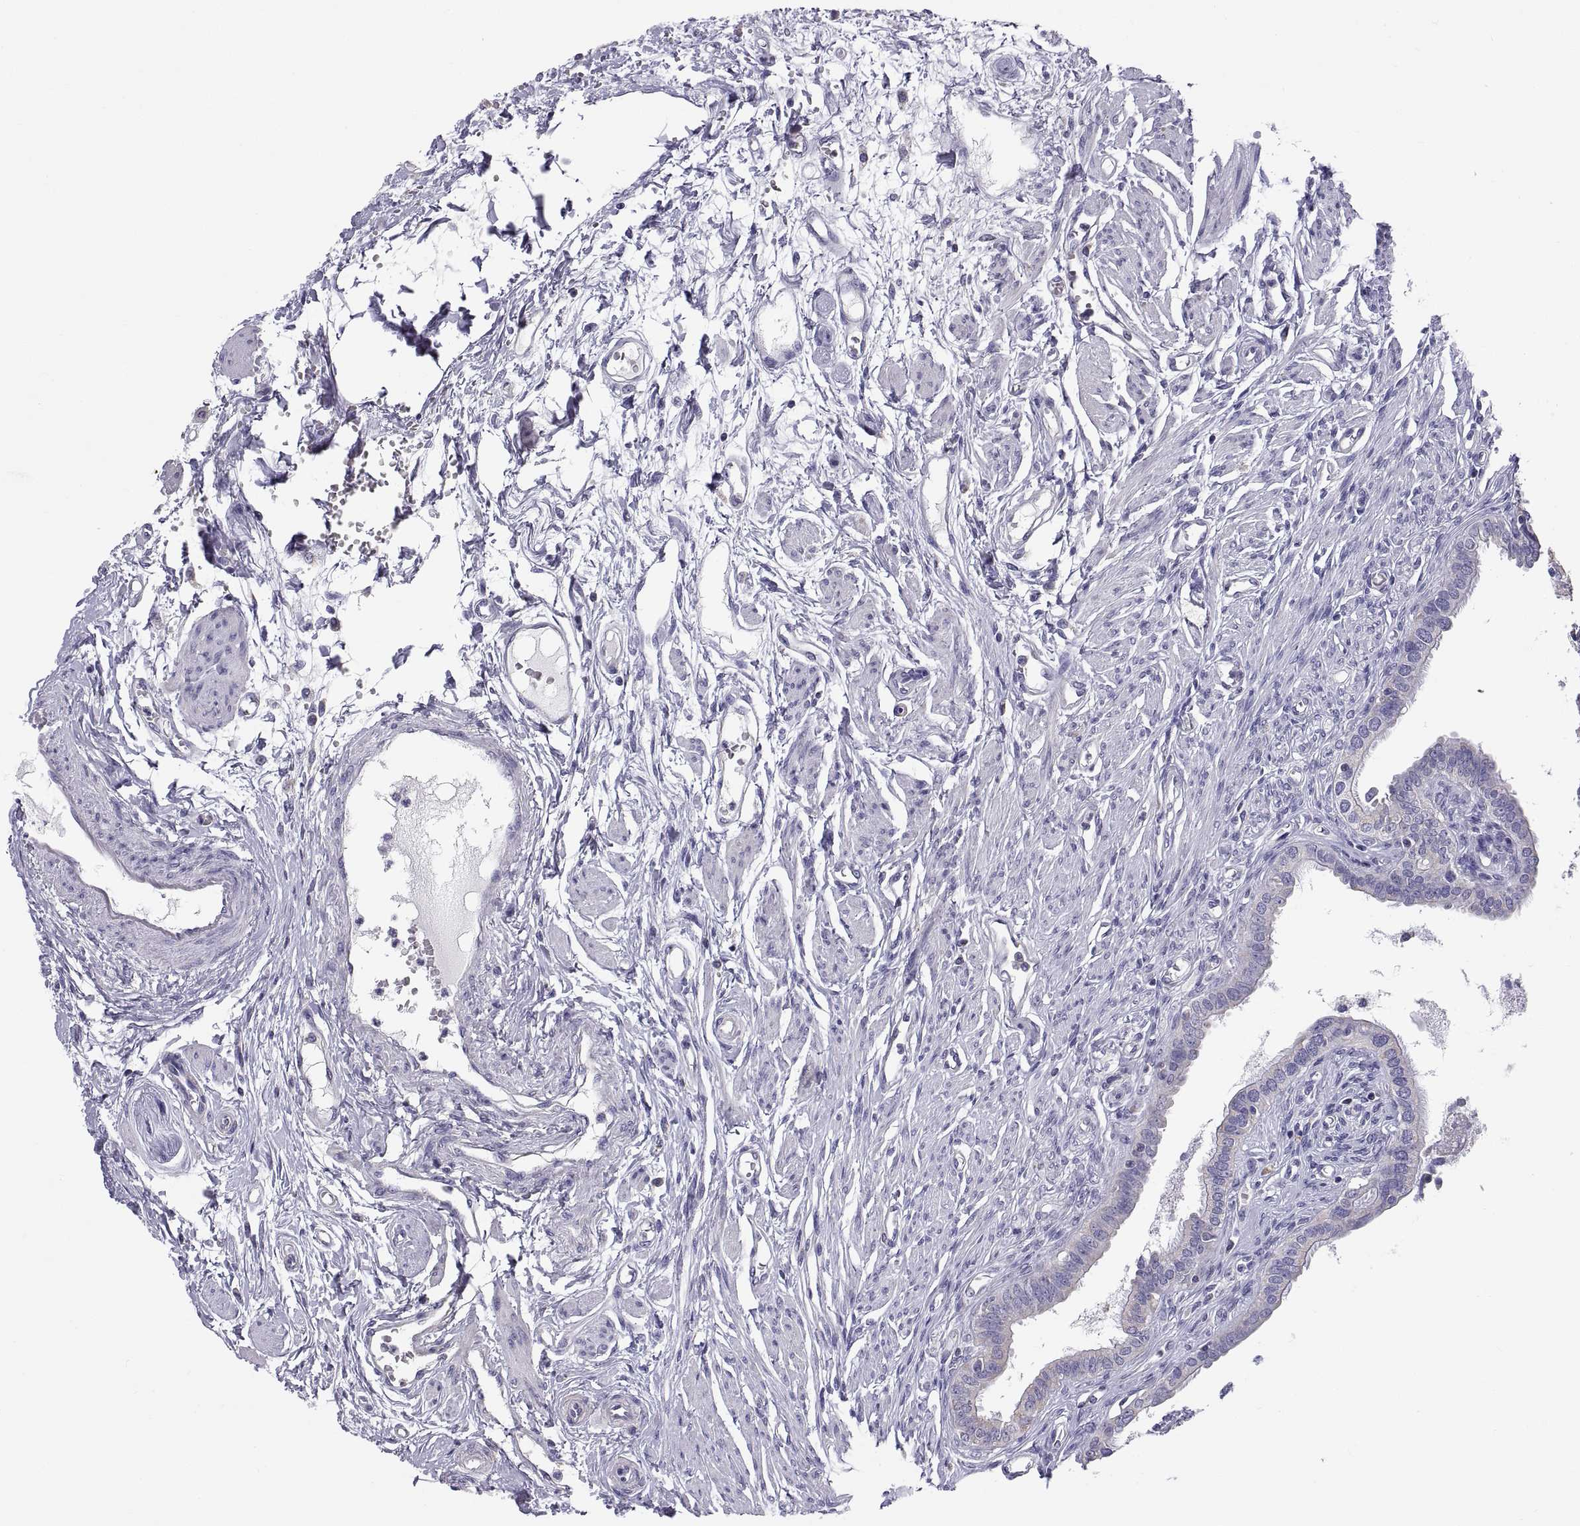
{"staining": {"intensity": "negative", "quantity": "none", "location": "none"}, "tissue": "fallopian tube", "cell_type": "Glandular cells", "image_type": "normal", "snomed": [{"axis": "morphology", "description": "Normal tissue, NOS"}, {"axis": "morphology", "description": "Carcinoma, endometroid"}, {"axis": "topography", "description": "Fallopian tube"}, {"axis": "topography", "description": "Ovary"}], "caption": "Glandular cells show no significant protein expression in normal fallopian tube. (DAB IHC with hematoxylin counter stain).", "gene": "TNNC1", "patient": {"sex": "female", "age": 42}}